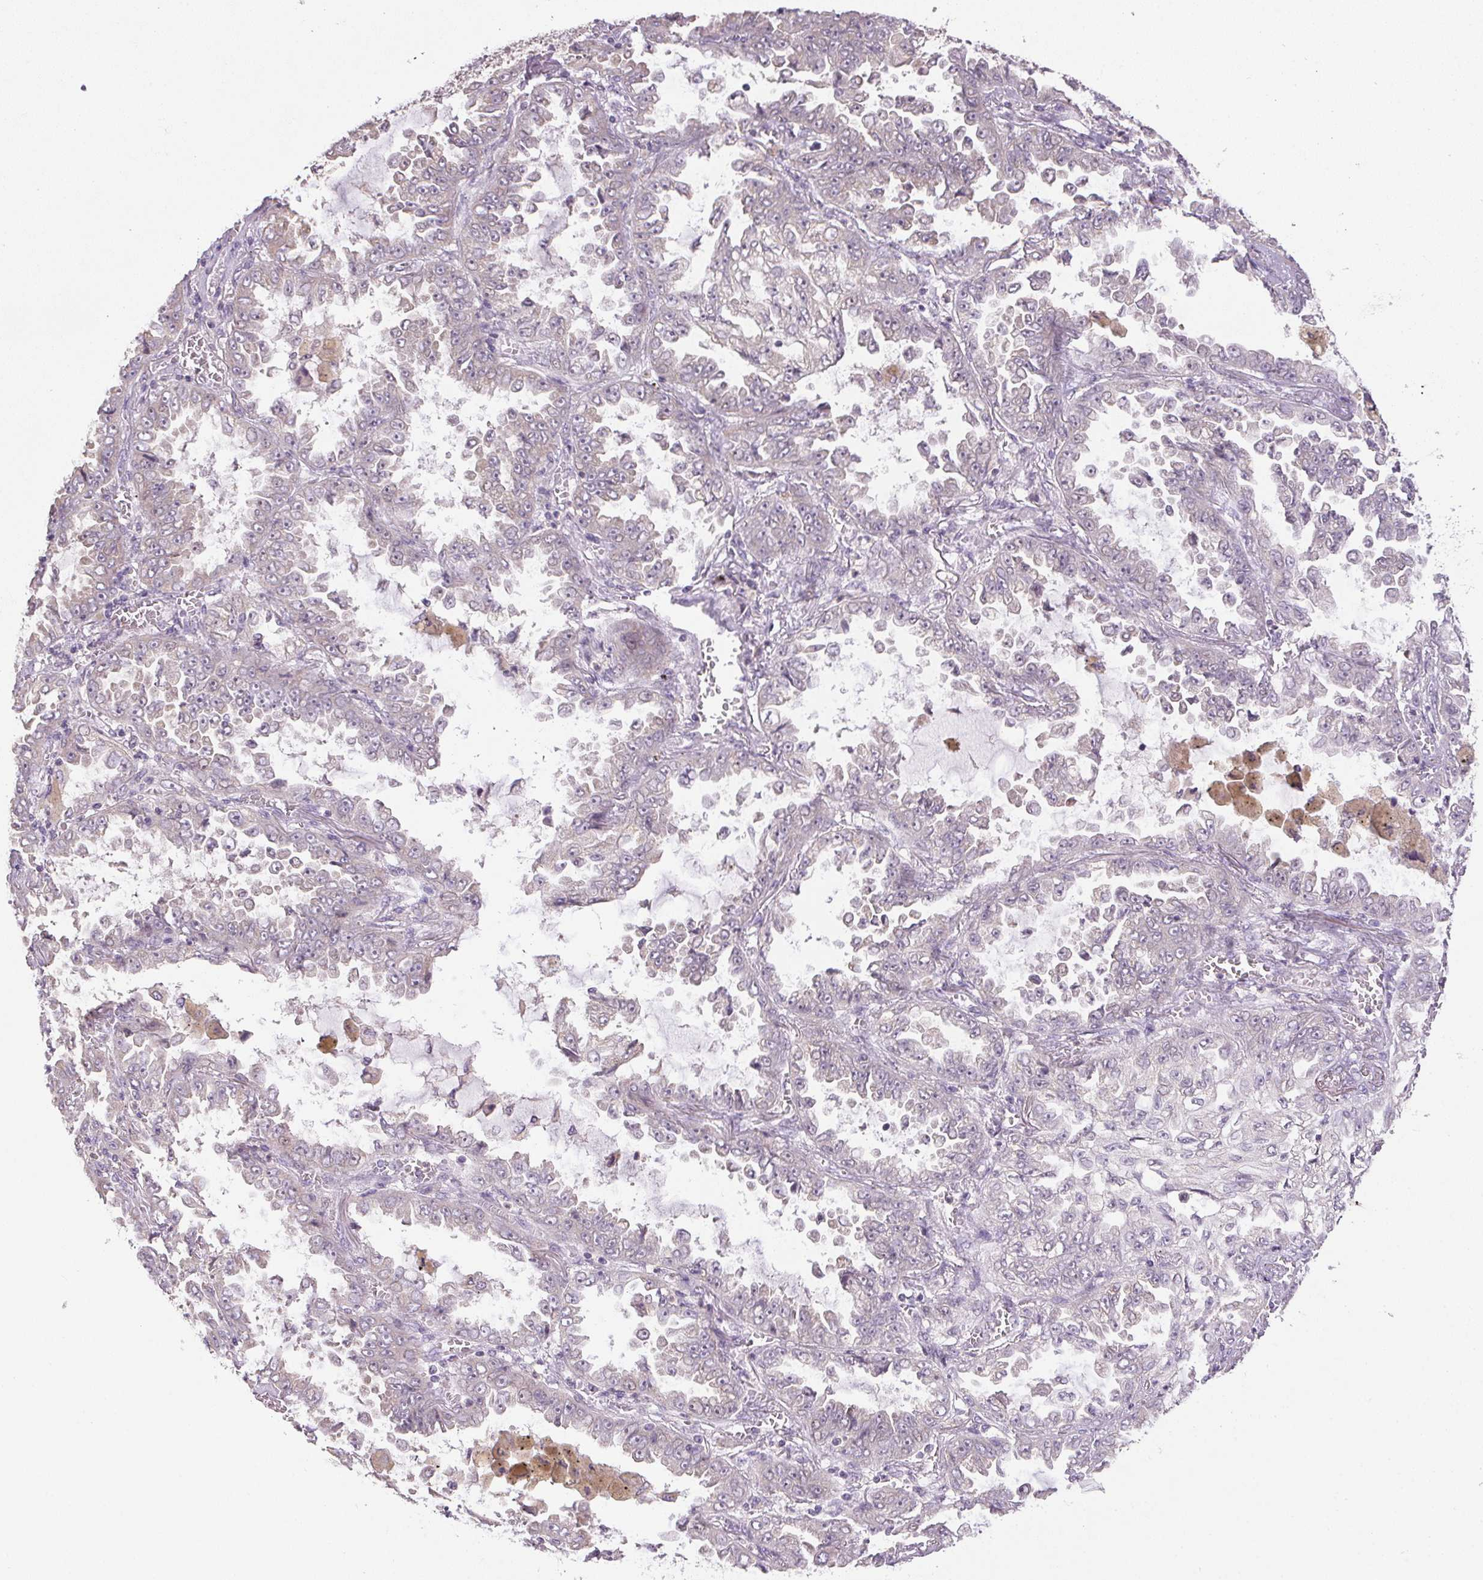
{"staining": {"intensity": "negative", "quantity": "none", "location": "none"}, "tissue": "lung cancer", "cell_type": "Tumor cells", "image_type": "cancer", "snomed": [{"axis": "morphology", "description": "Adenocarcinoma, NOS"}, {"axis": "topography", "description": "Lung"}], "caption": "Protein analysis of lung adenocarcinoma exhibits no significant staining in tumor cells.", "gene": "SPACA9", "patient": {"sex": "female", "age": 52}}